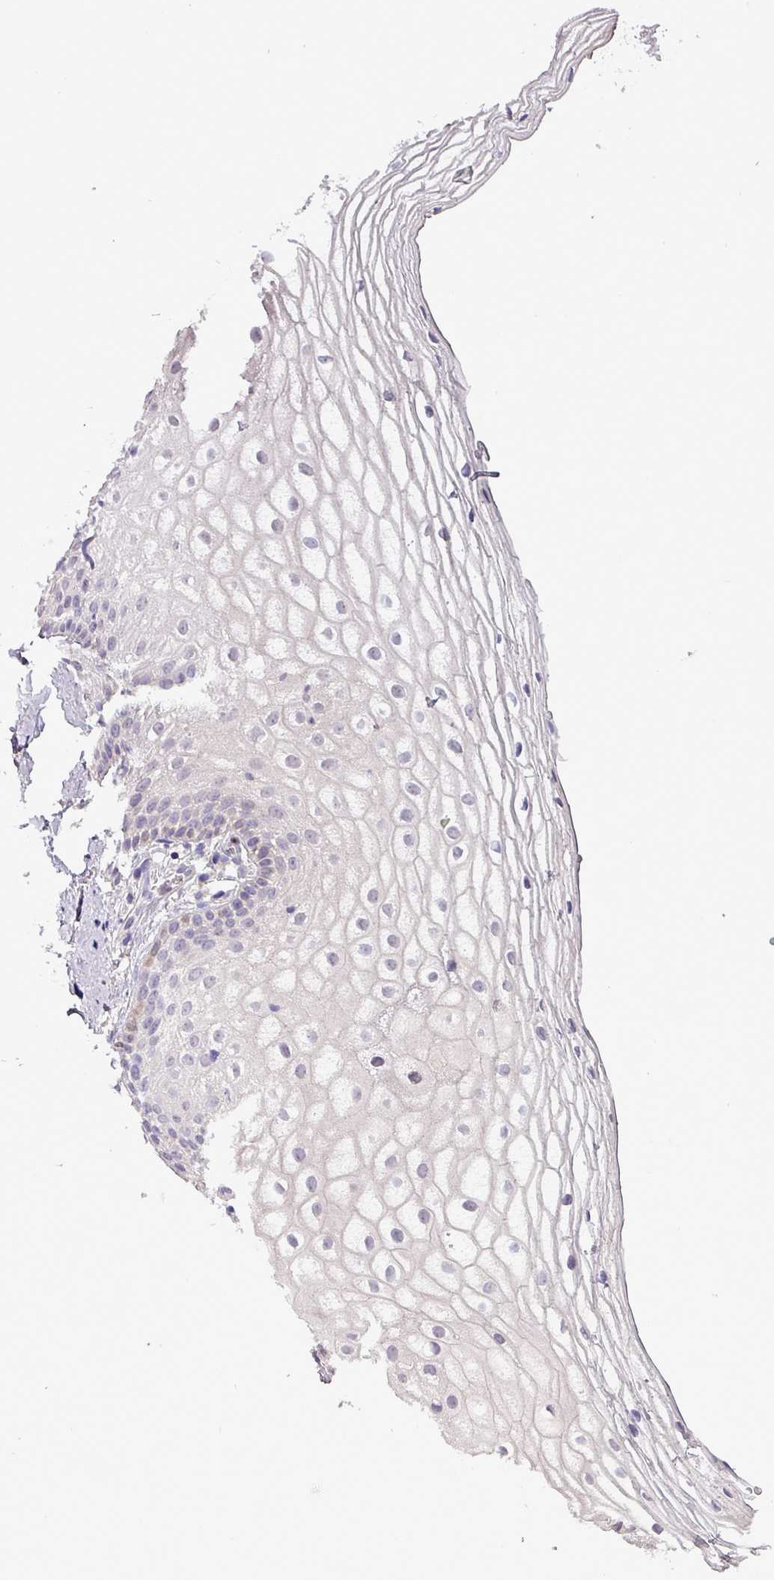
{"staining": {"intensity": "moderate", "quantity": "<25%", "location": "cytoplasmic/membranous"}, "tissue": "vagina", "cell_type": "Squamous epithelial cells", "image_type": "normal", "snomed": [{"axis": "morphology", "description": "Normal tissue, NOS"}, {"axis": "topography", "description": "Vagina"}], "caption": "Normal vagina was stained to show a protein in brown. There is low levels of moderate cytoplasmic/membranous positivity in approximately <25% of squamous epithelial cells. The protein is shown in brown color, while the nuclei are stained blue.", "gene": "GRAPL", "patient": {"sex": "female", "age": 56}}